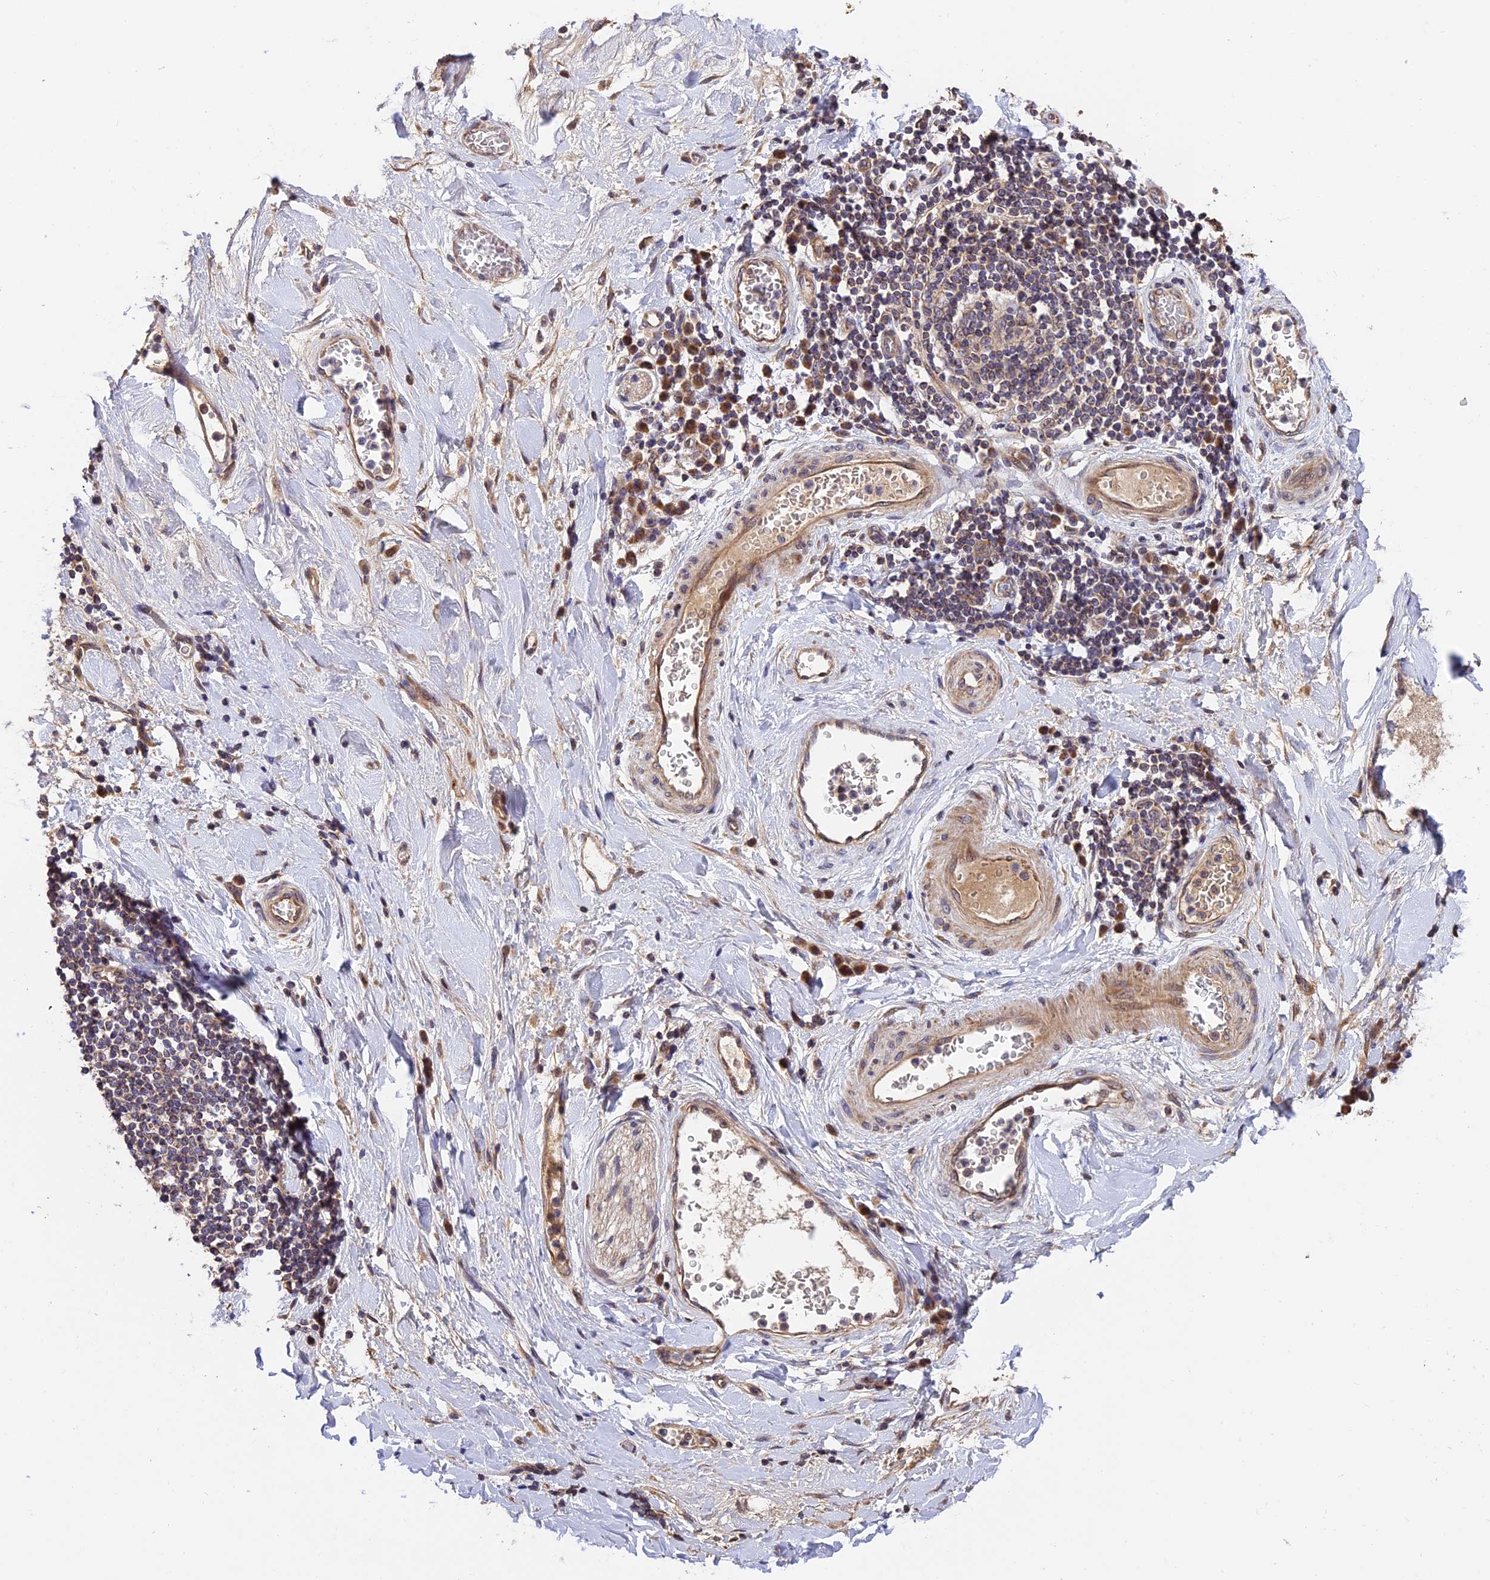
{"staining": {"intensity": "moderate", "quantity": ">75%", "location": "cytoplasmic/membranous,nuclear"}, "tissue": "stomach cancer", "cell_type": "Tumor cells", "image_type": "cancer", "snomed": [{"axis": "morphology", "description": "Adenocarcinoma, NOS"}, {"axis": "topography", "description": "Stomach"}], "caption": "Brown immunohistochemical staining in stomach adenocarcinoma exhibits moderate cytoplasmic/membranous and nuclear positivity in about >75% of tumor cells.", "gene": "MNS1", "patient": {"sex": "female", "age": 73}}